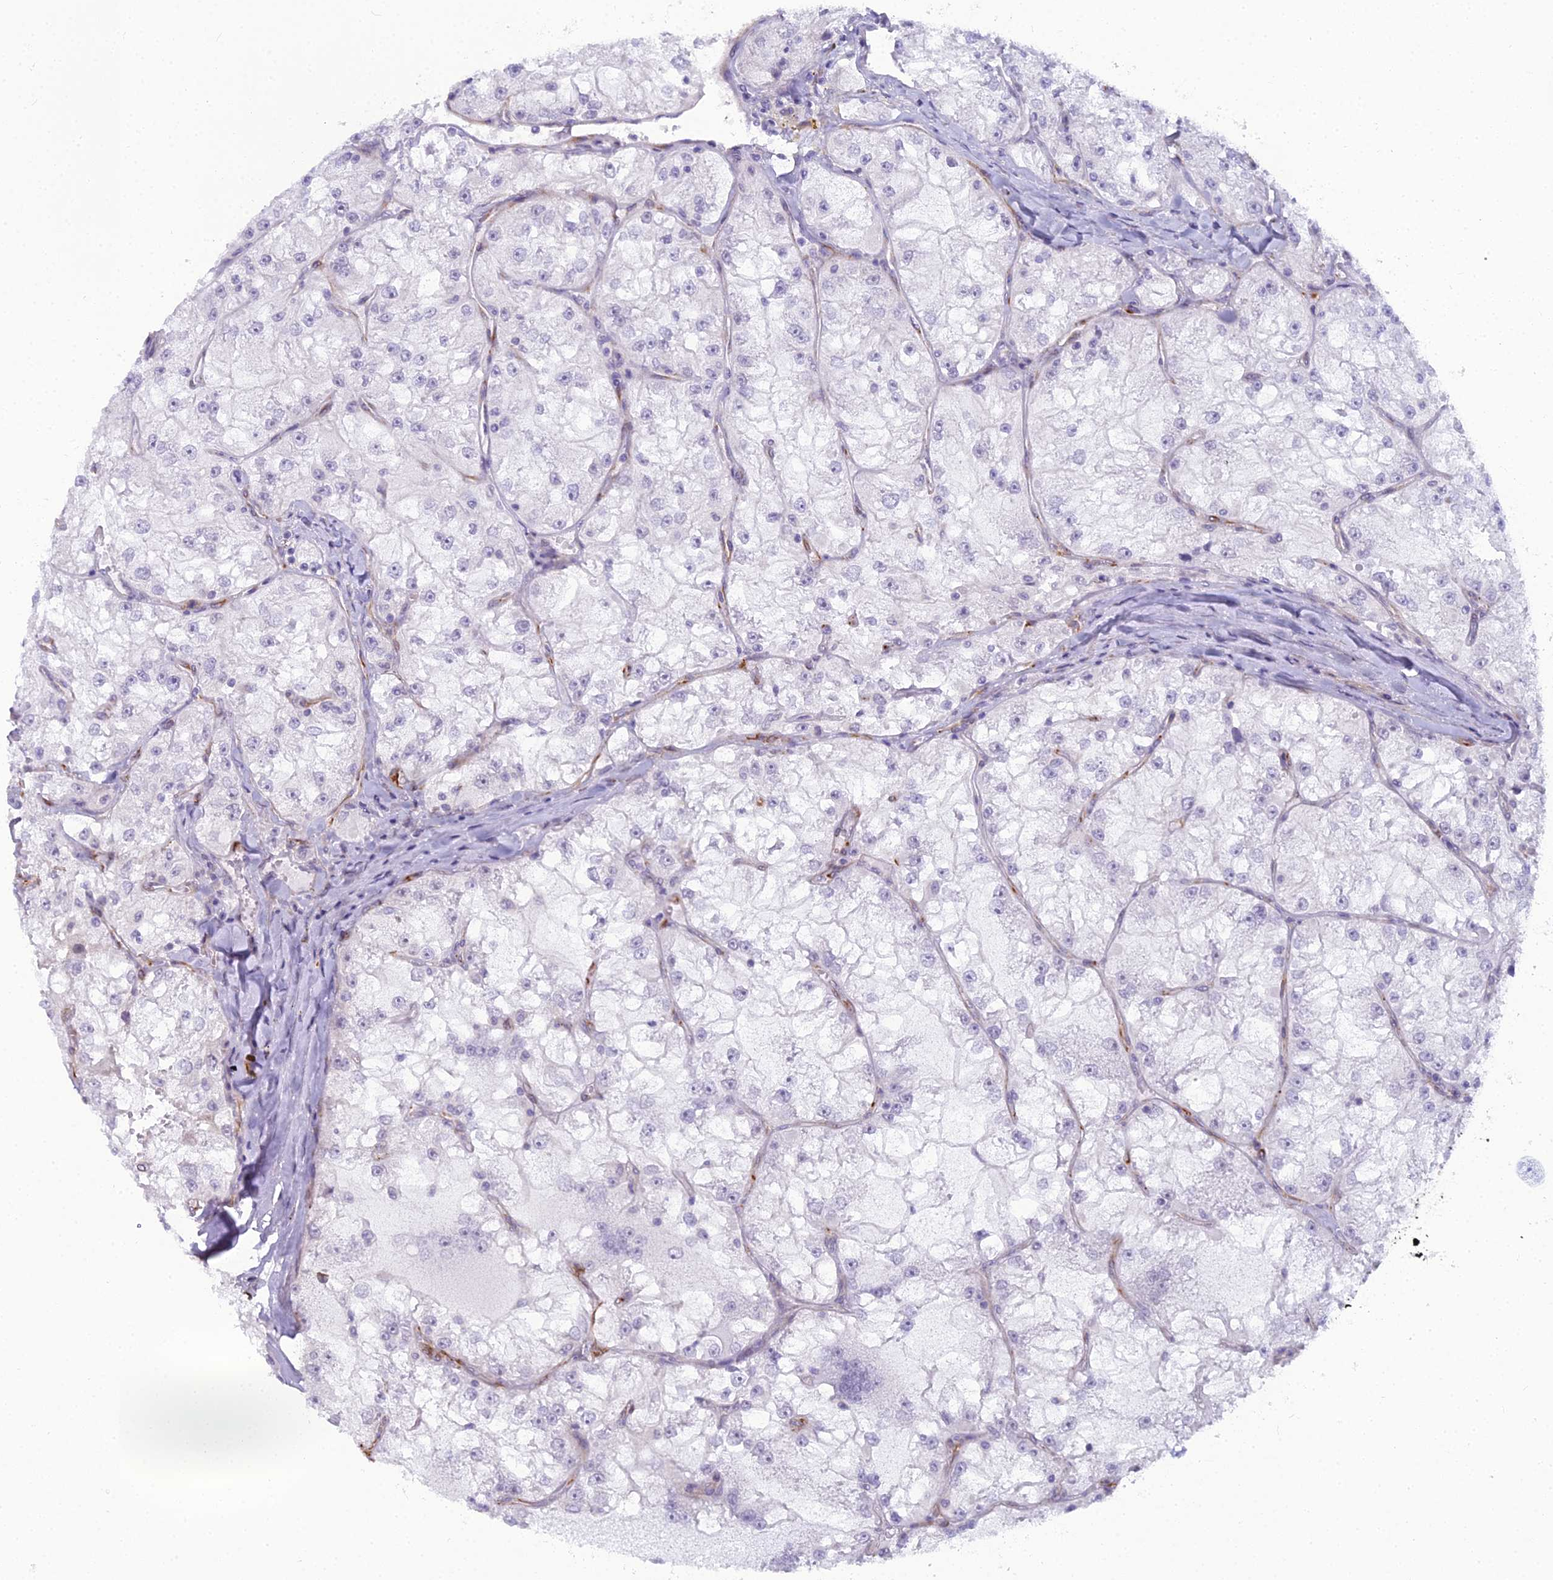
{"staining": {"intensity": "negative", "quantity": "none", "location": "none"}, "tissue": "renal cancer", "cell_type": "Tumor cells", "image_type": "cancer", "snomed": [{"axis": "morphology", "description": "Adenocarcinoma, NOS"}, {"axis": "topography", "description": "Kidney"}], "caption": "DAB immunohistochemical staining of adenocarcinoma (renal) displays no significant staining in tumor cells.", "gene": "RGL3", "patient": {"sex": "female", "age": 72}}